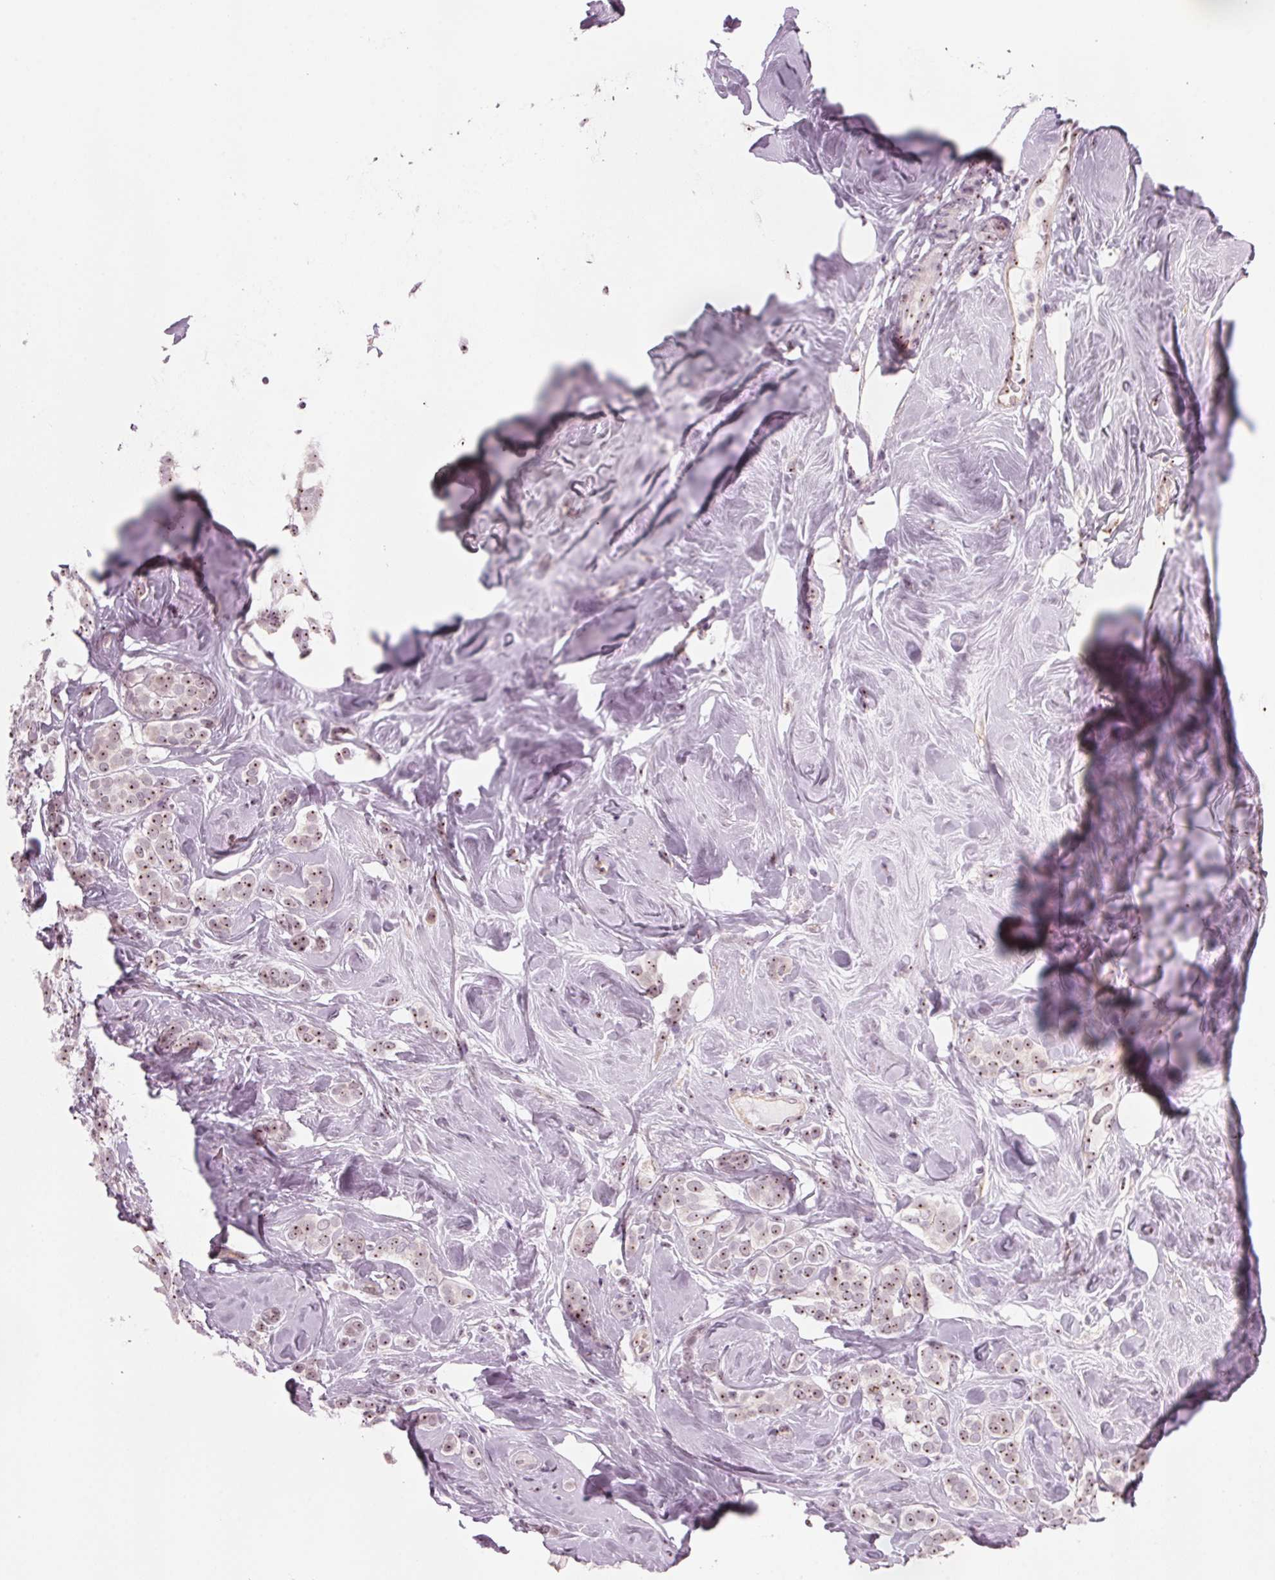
{"staining": {"intensity": "moderate", "quantity": "25%-75%", "location": "nuclear"}, "tissue": "breast cancer", "cell_type": "Tumor cells", "image_type": "cancer", "snomed": [{"axis": "morphology", "description": "Lobular carcinoma"}, {"axis": "topography", "description": "Breast"}], "caption": "Protein expression analysis of breast lobular carcinoma displays moderate nuclear staining in approximately 25%-75% of tumor cells. (DAB (3,3'-diaminobenzidine) IHC with brightfield microscopy, high magnification).", "gene": "DNTTIP2", "patient": {"sex": "female", "age": 49}}